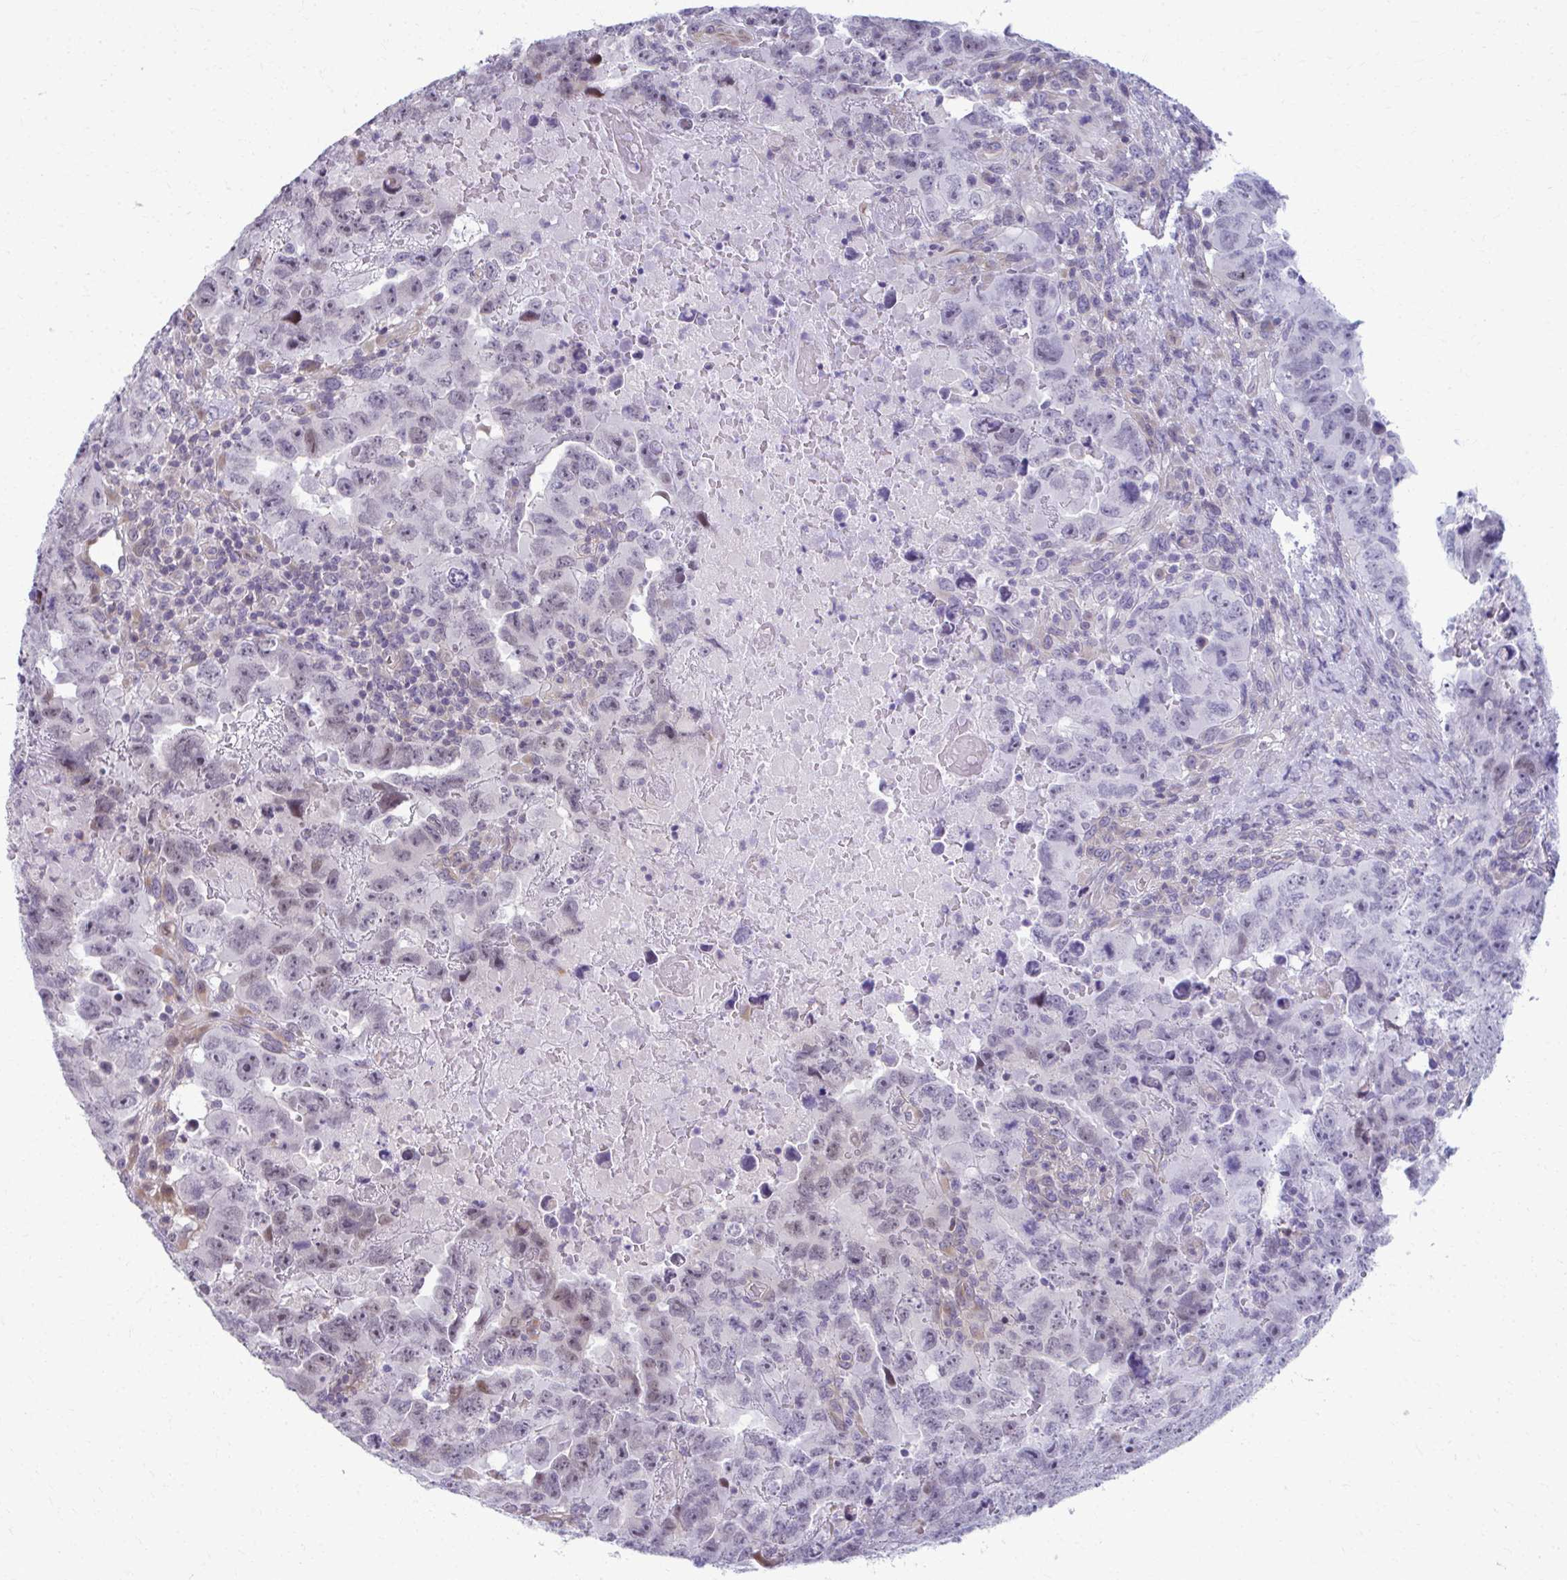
{"staining": {"intensity": "weak", "quantity": "<25%", "location": "nuclear"}, "tissue": "testis cancer", "cell_type": "Tumor cells", "image_type": "cancer", "snomed": [{"axis": "morphology", "description": "Carcinoma, Embryonal, NOS"}, {"axis": "topography", "description": "Testis"}], "caption": "There is no significant expression in tumor cells of testis cancer (embryonal carcinoma).", "gene": "MAF1", "patient": {"sex": "male", "age": 24}}